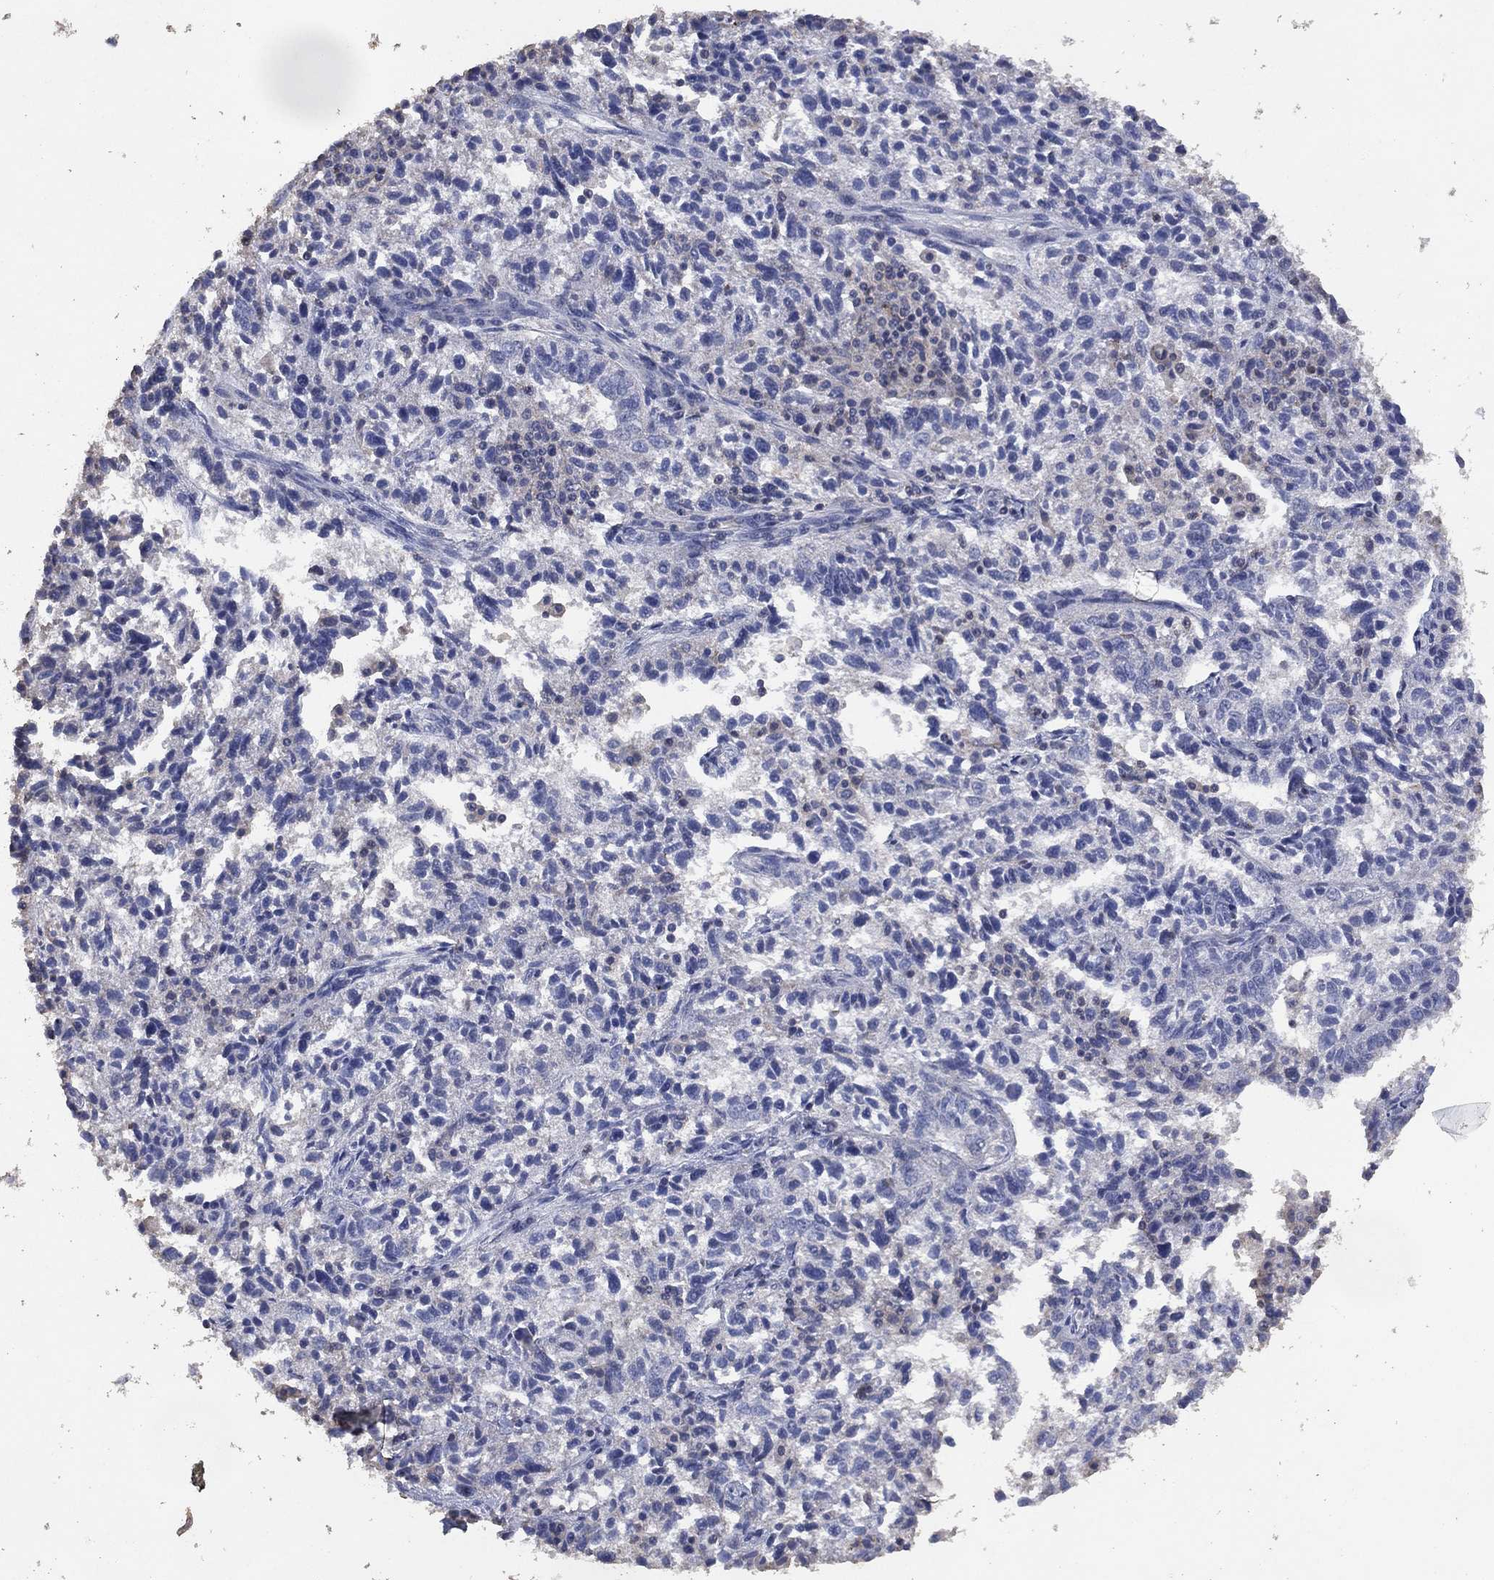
{"staining": {"intensity": "negative", "quantity": "none", "location": "none"}, "tissue": "ovarian cancer", "cell_type": "Tumor cells", "image_type": "cancer", "snomed": [{"axis": "morphology", "description": "Cystadenocarcinoma, serous, NOS"}, {"axis": "topography", "description": "Ovary"}], "caption": "Immunohistochemical staining of ovarian cancer exhibits no significant positivity in tumor cells. (DAB immunohistochemistry (IHC) visualized using brightfield microscopy, high magnification).", "gene": "ADPRHL1", "patient": {"sex": "female", "age": 71}}